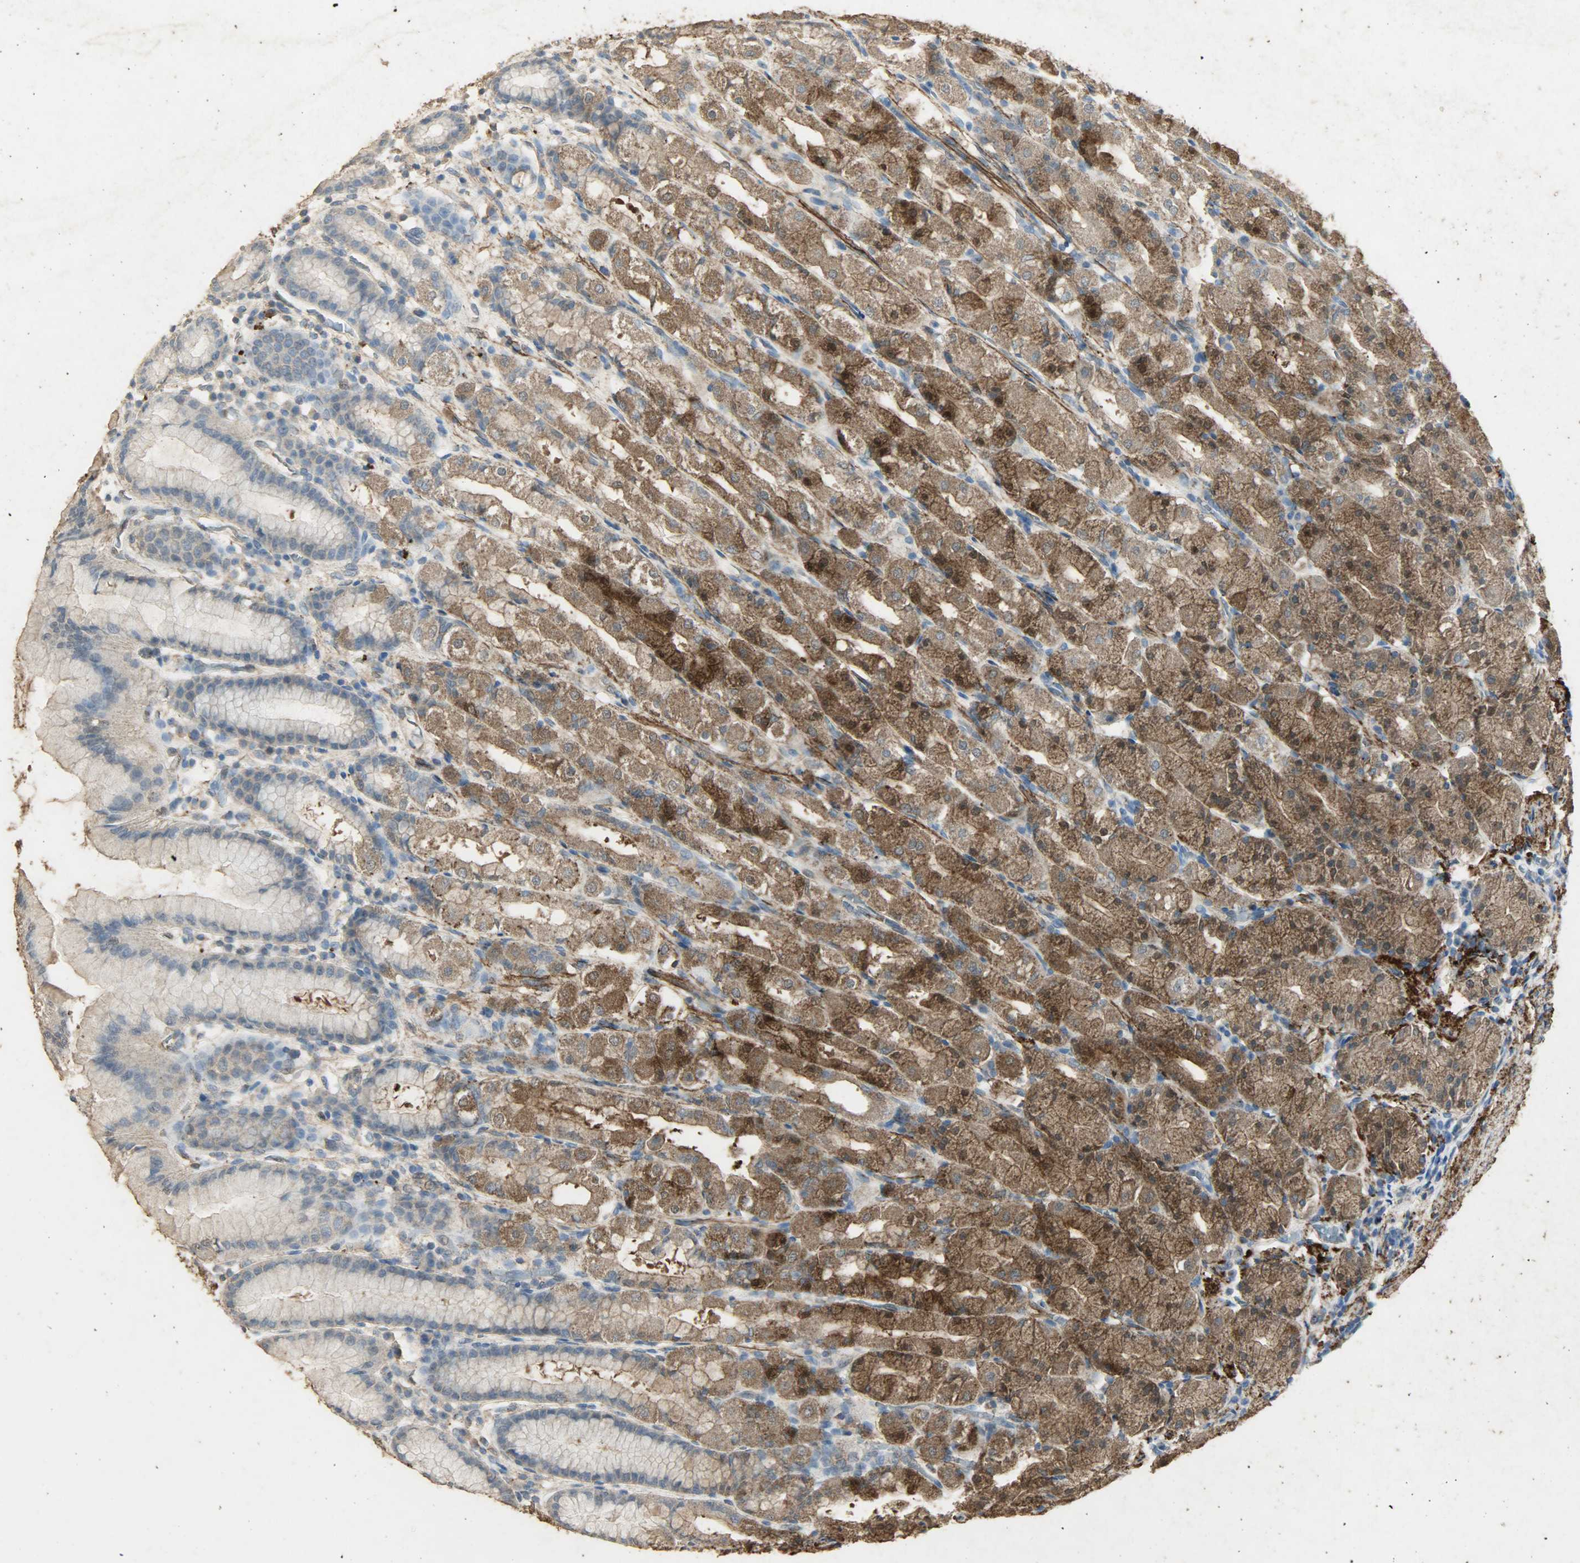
{"staining": {"intensity": "moderate", "quantity": "25%-75%", "location": "cytoplasmic/membranous"}, "tissue": "stomach", "cell_type": "Glandular cells", "image_type": "normal", "snomed": [{"axis": "morphology", "description": "Normal tissue, NOS"}, {"axis": "topography", "description": "Stomach, upper"}], "caption": "Glandular cells show medium levels of moderate cytoplasmic/membranous positivity in approximately 25%-75% of cells in benign human stomach. (DAB (3,3'-diaminobenzidine) = brown stain, brightfield microscopy at high magnification).", "gene": "ASB9", "patient": {"sex": "male", "age": 68}}